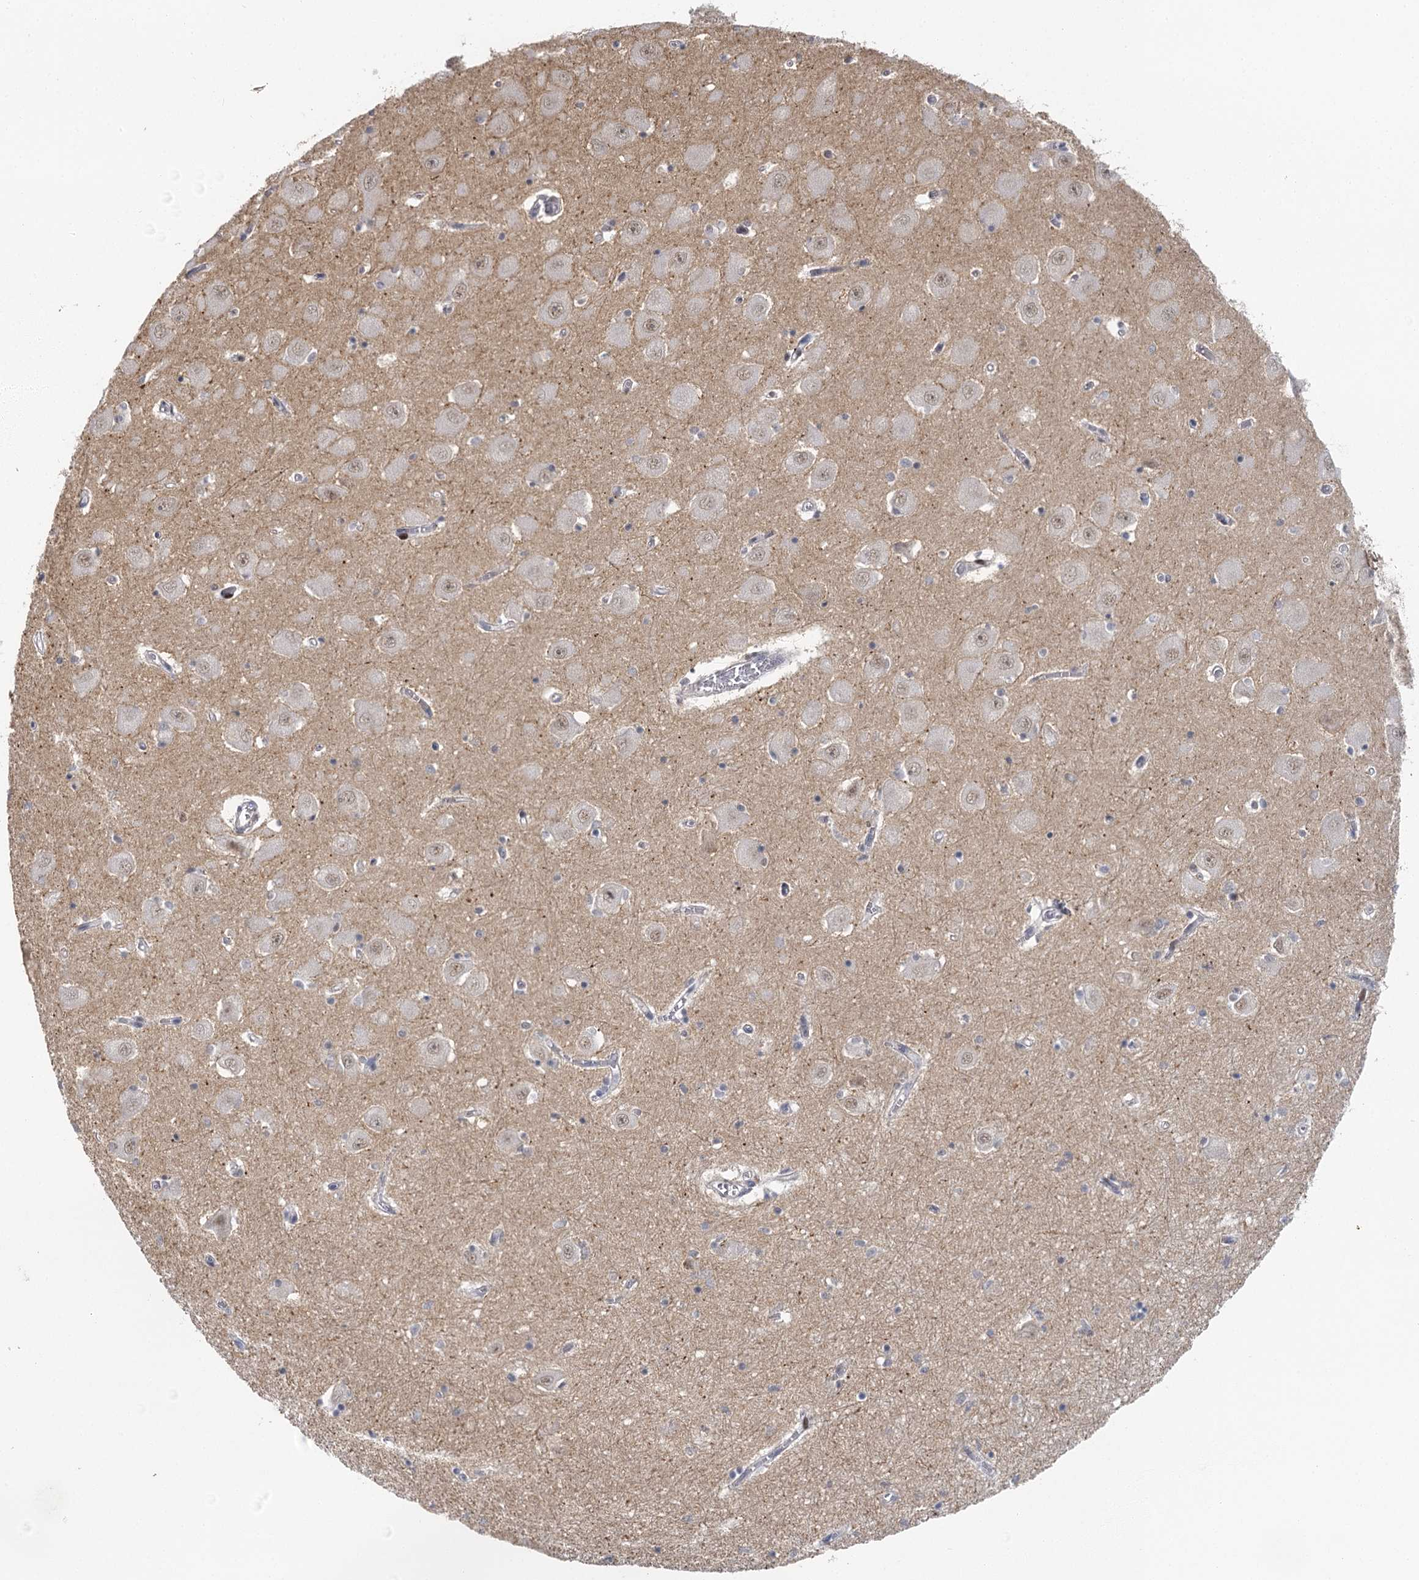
{"staining": {"intensity": "negative", "quantity": "none", "location": "none"}, "tissue": "hippocampus", "cell_type": "Glial cells", "image_type": "normal", "snomed": [{"axis": "morphology", "description": "Normal tissue, NOS"}, {"axis": "topography", "description": "Hippocampus"}], "caption": "An IHC image of unremarkable hippocampus is shown. There is no staining in glial cells of hippocampus.", "gene": "IL11RA", "patient": {"sex": "male", "age": 70}}